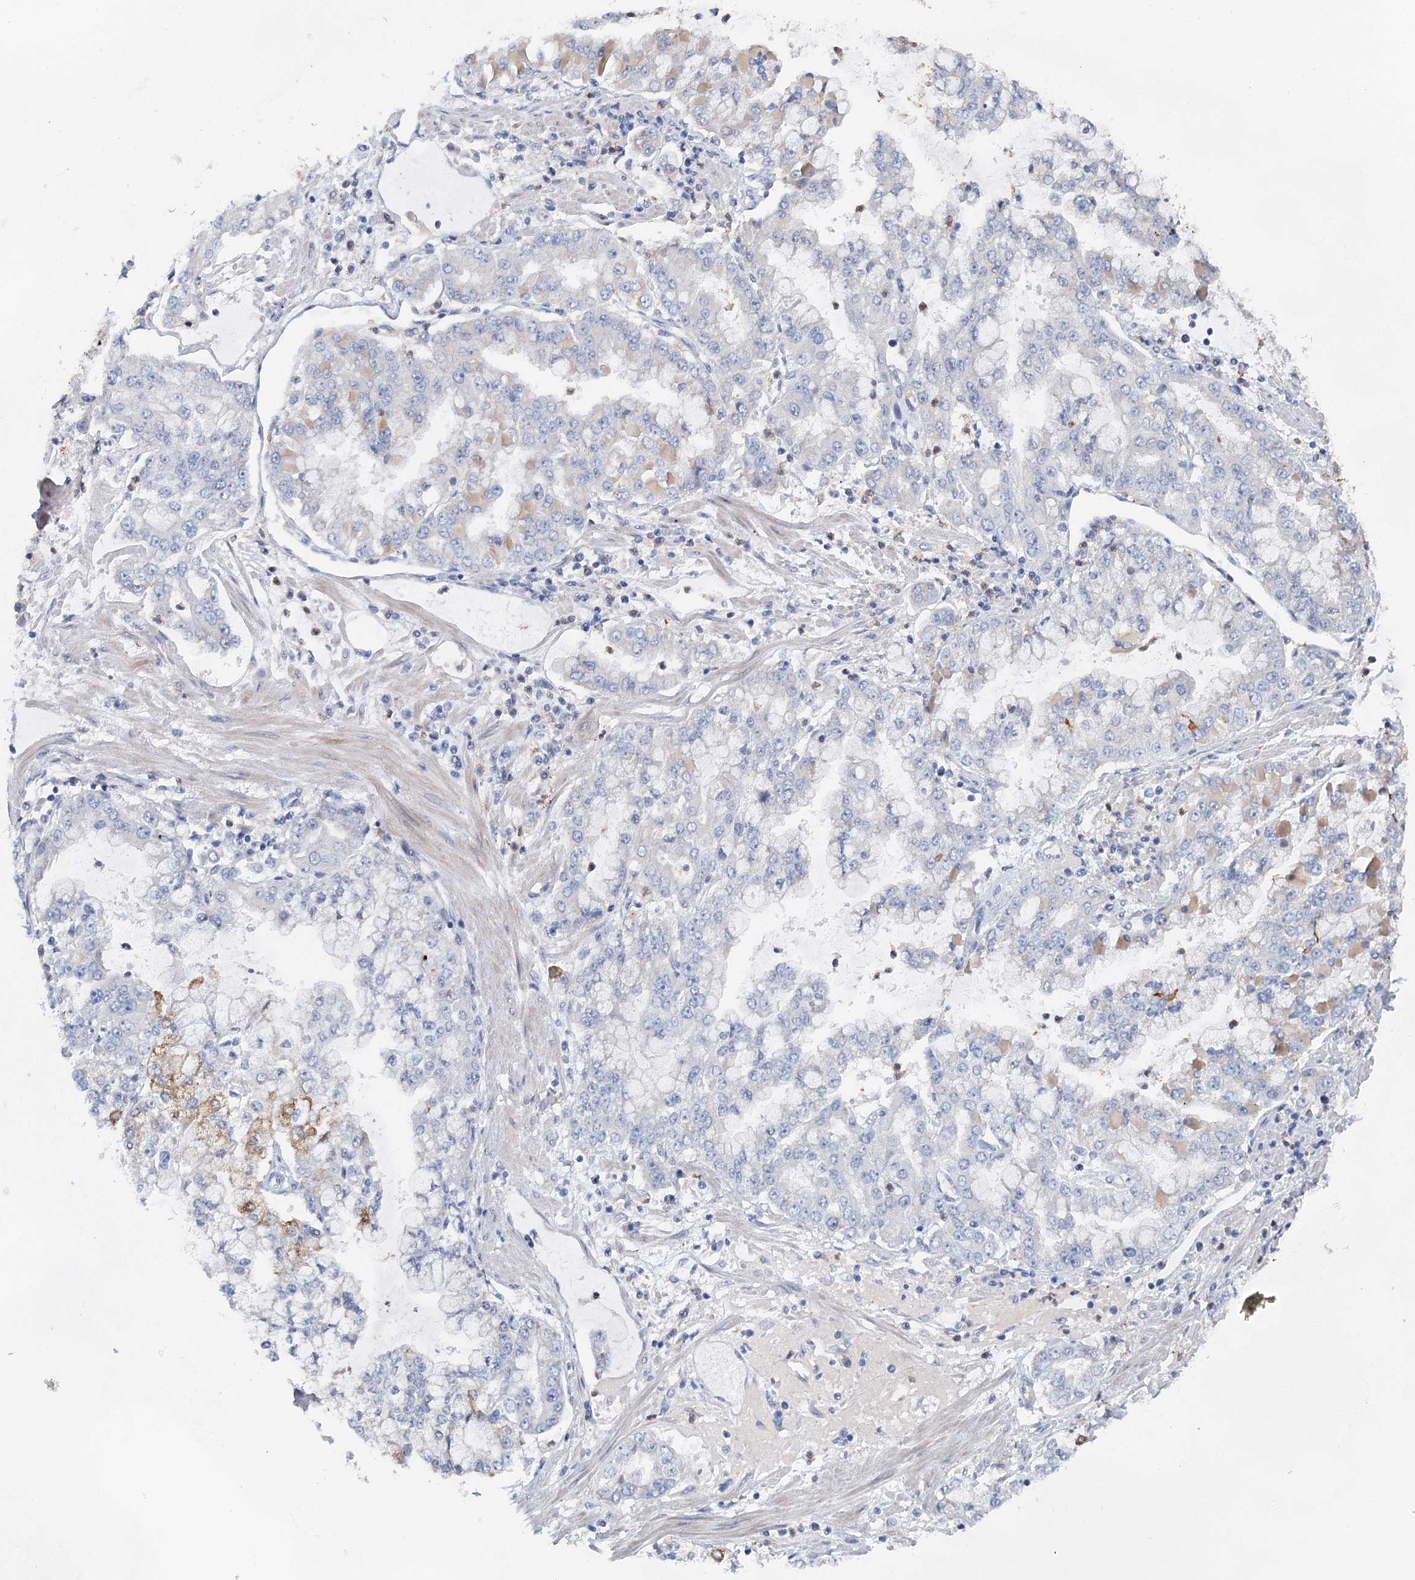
{"staining": {"intensity": "weak", "quantity": "<25%", "location": "cytoplasmic/membranous"}, "tissue": "stomach cancer", "cell_type": "Tumor cells", "image_type": "cancer", "snomed": [{"axis": "morphology", "description": "Adenocarcinoma, NOS"}, {"axis": "topography", "description": "Stomach"}], "caption": "This is a image of IHC staining of stomach adenocarcinoma, which shows no expression in tumor cells.", "gene": "MYL6B", "patient": {"sex": "male", "age": 76}}